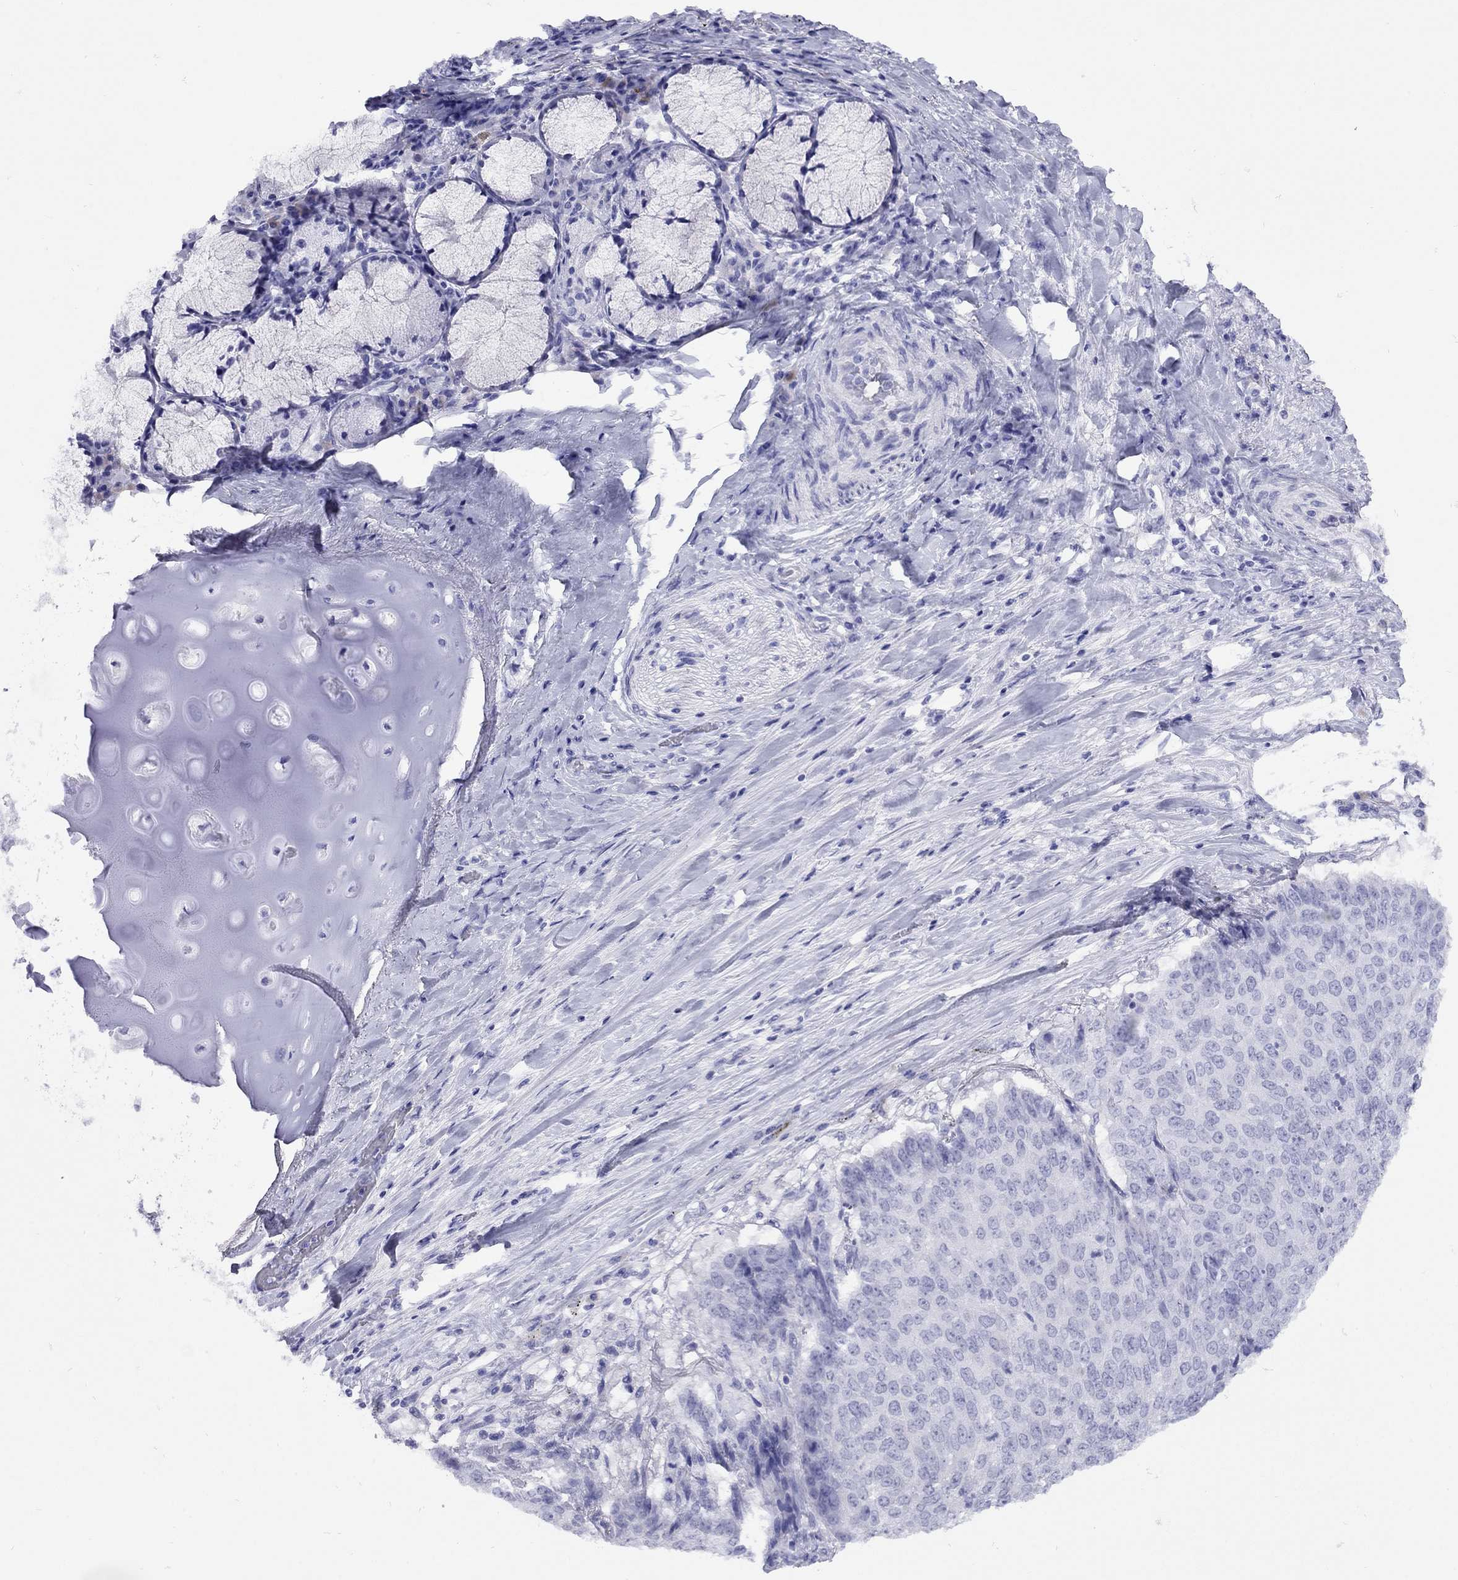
{"staining": {"intensity": "negative", "quantity": "none", "location": "none"}, "tissue": "lung cancer", "cell_type": "Tumor cells", "image_type": "cancer", "snomed": [{"axis": "morphology", "description": "Normal tissue, NOS"}, {"axis": "morphology", "description": "Squamous cell carcinoma, NOS"}, {"axis": "topography", "description": "Bronchus"}, {"axis": "topography", "description": "Lung"}], "caption": "An immunohistochemistry histopathology image of lung cancer is shown. There is no staining in tumor cells of lung cancer.", "gene": "GRIA2", "patient": {"sex": "male", "age": 64}}